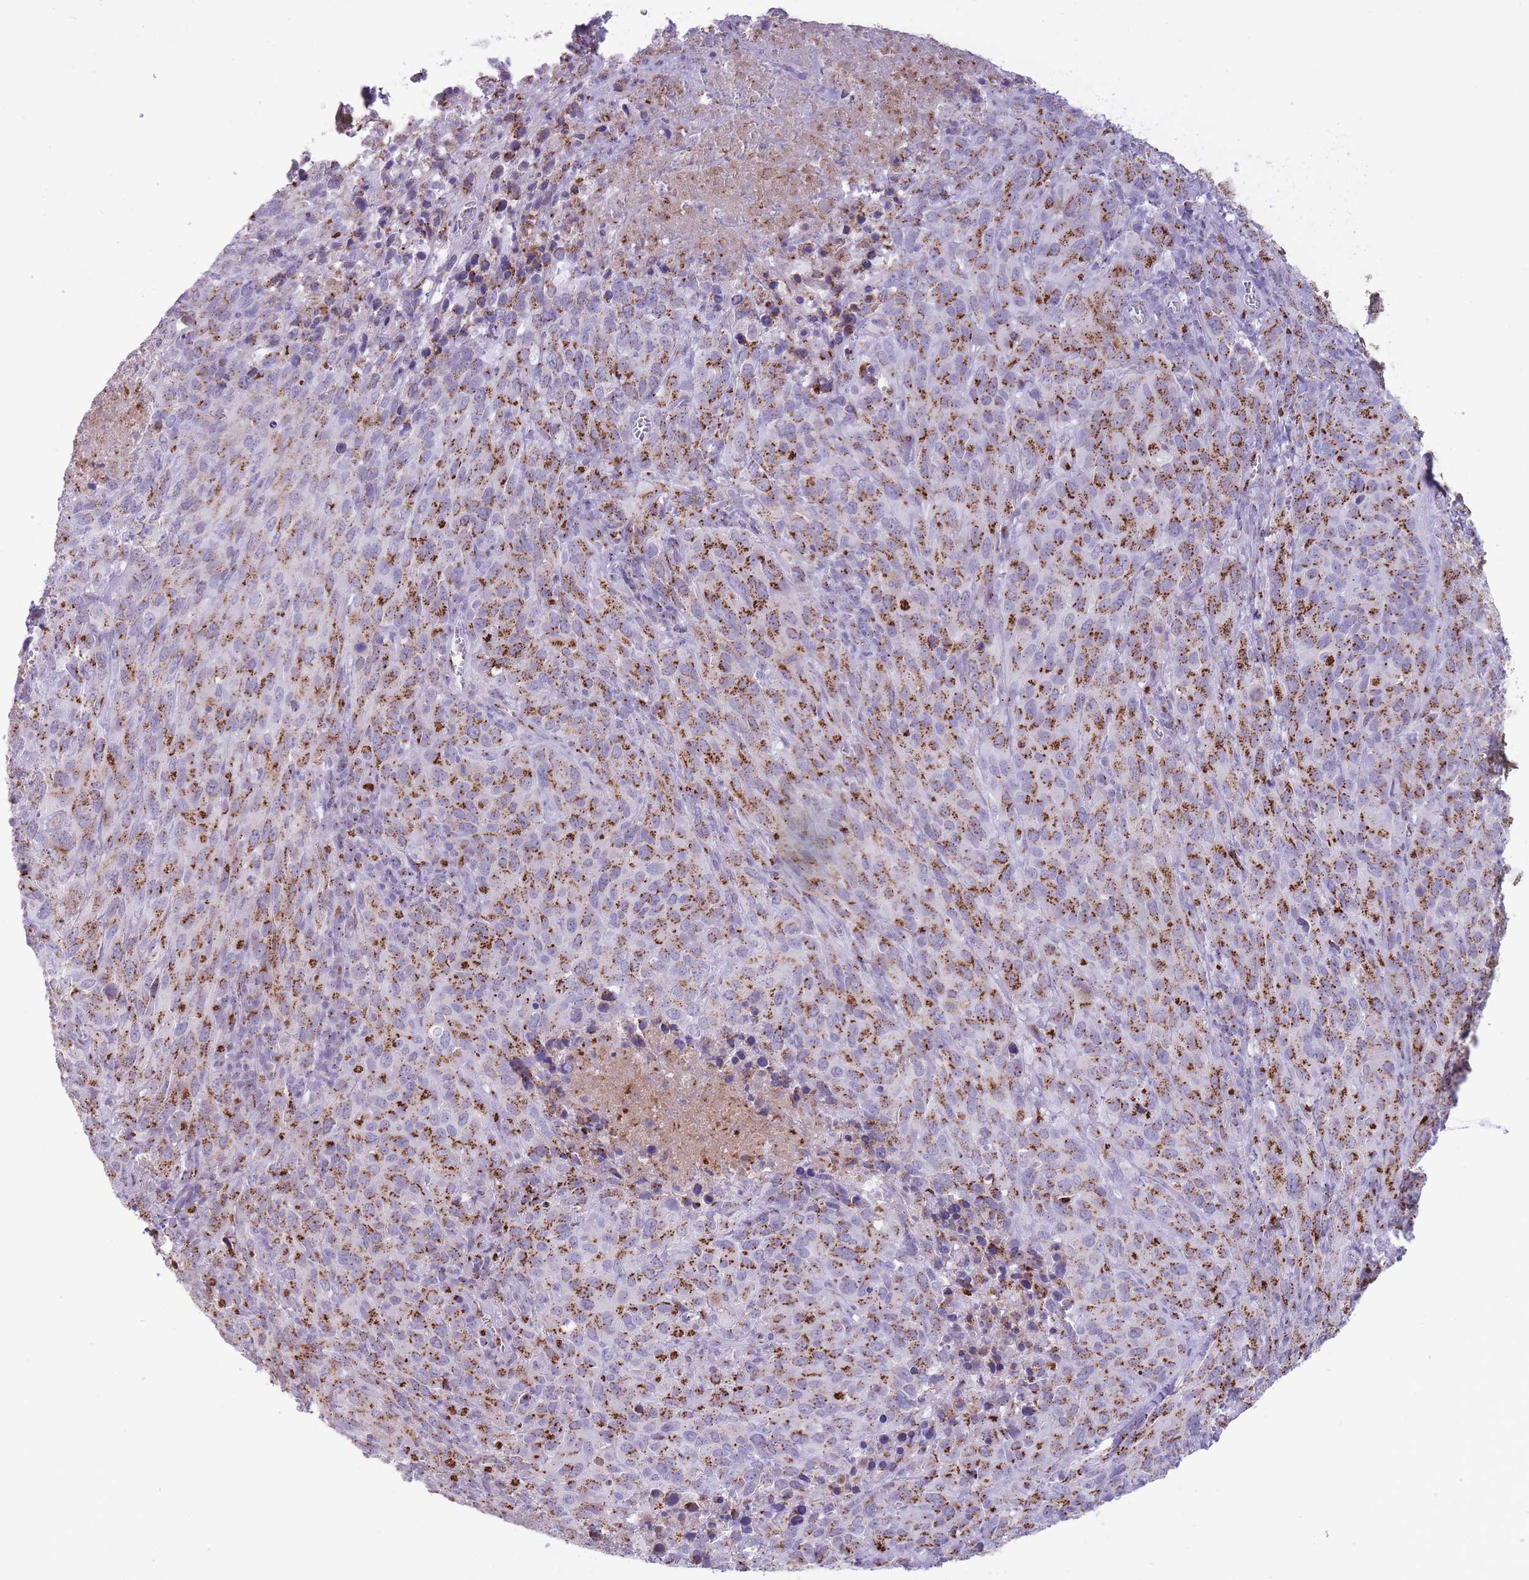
{"staining": {"intensity": "moderate", "quantity": ">75%", "location": "cytoplasmic/membranous"}, "tissue": "cervical cancer", "cell_type": "Tumor cells", "image_type": "cancer", "snomed": [{"axis": "morphology", "description": "Squamous cell carcinoma, NOS"}, {"axis": "topography", "description": "Cervix"}], "caption": "This is an image of immunohistochemistry staining of squamous cell carcinoma (cervical), which shows moderate positivity in the cytoplasmic/membranous of tumor cells.", "gene": "B4GALT2", "patient": {"sex": "female", "age": 51}}